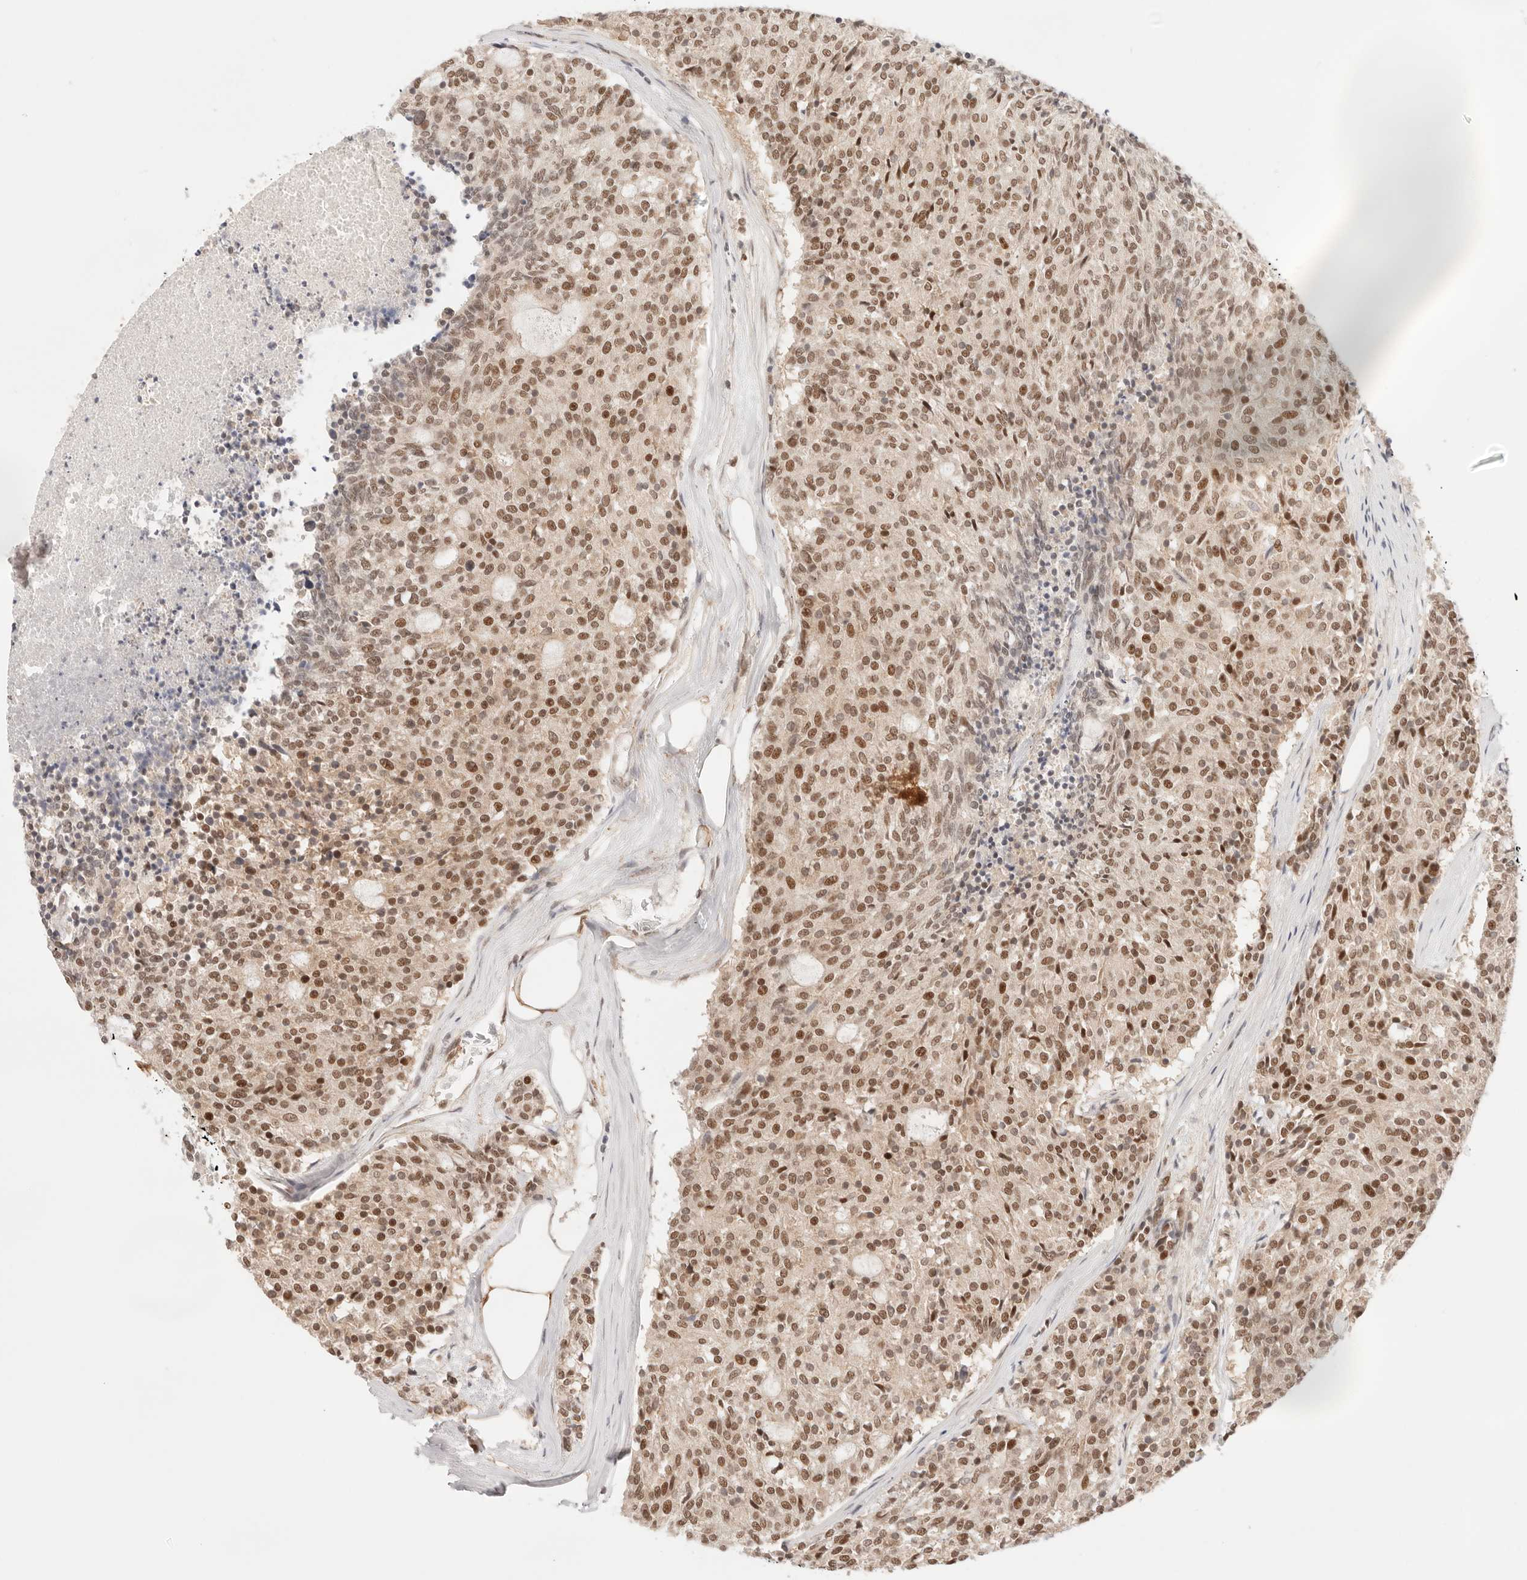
{"staining": {"intensity": "moderate", "quantity": ">75%", "location": "nuclear"}, "tissue": "carcinoid", "cell_type": "Tumor cells", "image_type": "cancer", "snomed": [{"axis": "morphology", "description": "Carcinoid, malignant, NOS"}, {"axis": "topography", "description": "Pancreas"}], "caption": "Carcinoid (malignant) stained with immunohistochemistry (IHC) reveals moderate nuclear staining in about >75% of tumor cells. The staining was performed using DAB (3,3'-diaminobenzidine), with brown indicating positive protein expression. Nuclei are stained blue with hematoxylin.", "gene": "GTF2E2", "patient": {"sex": "female", "age": 54}}